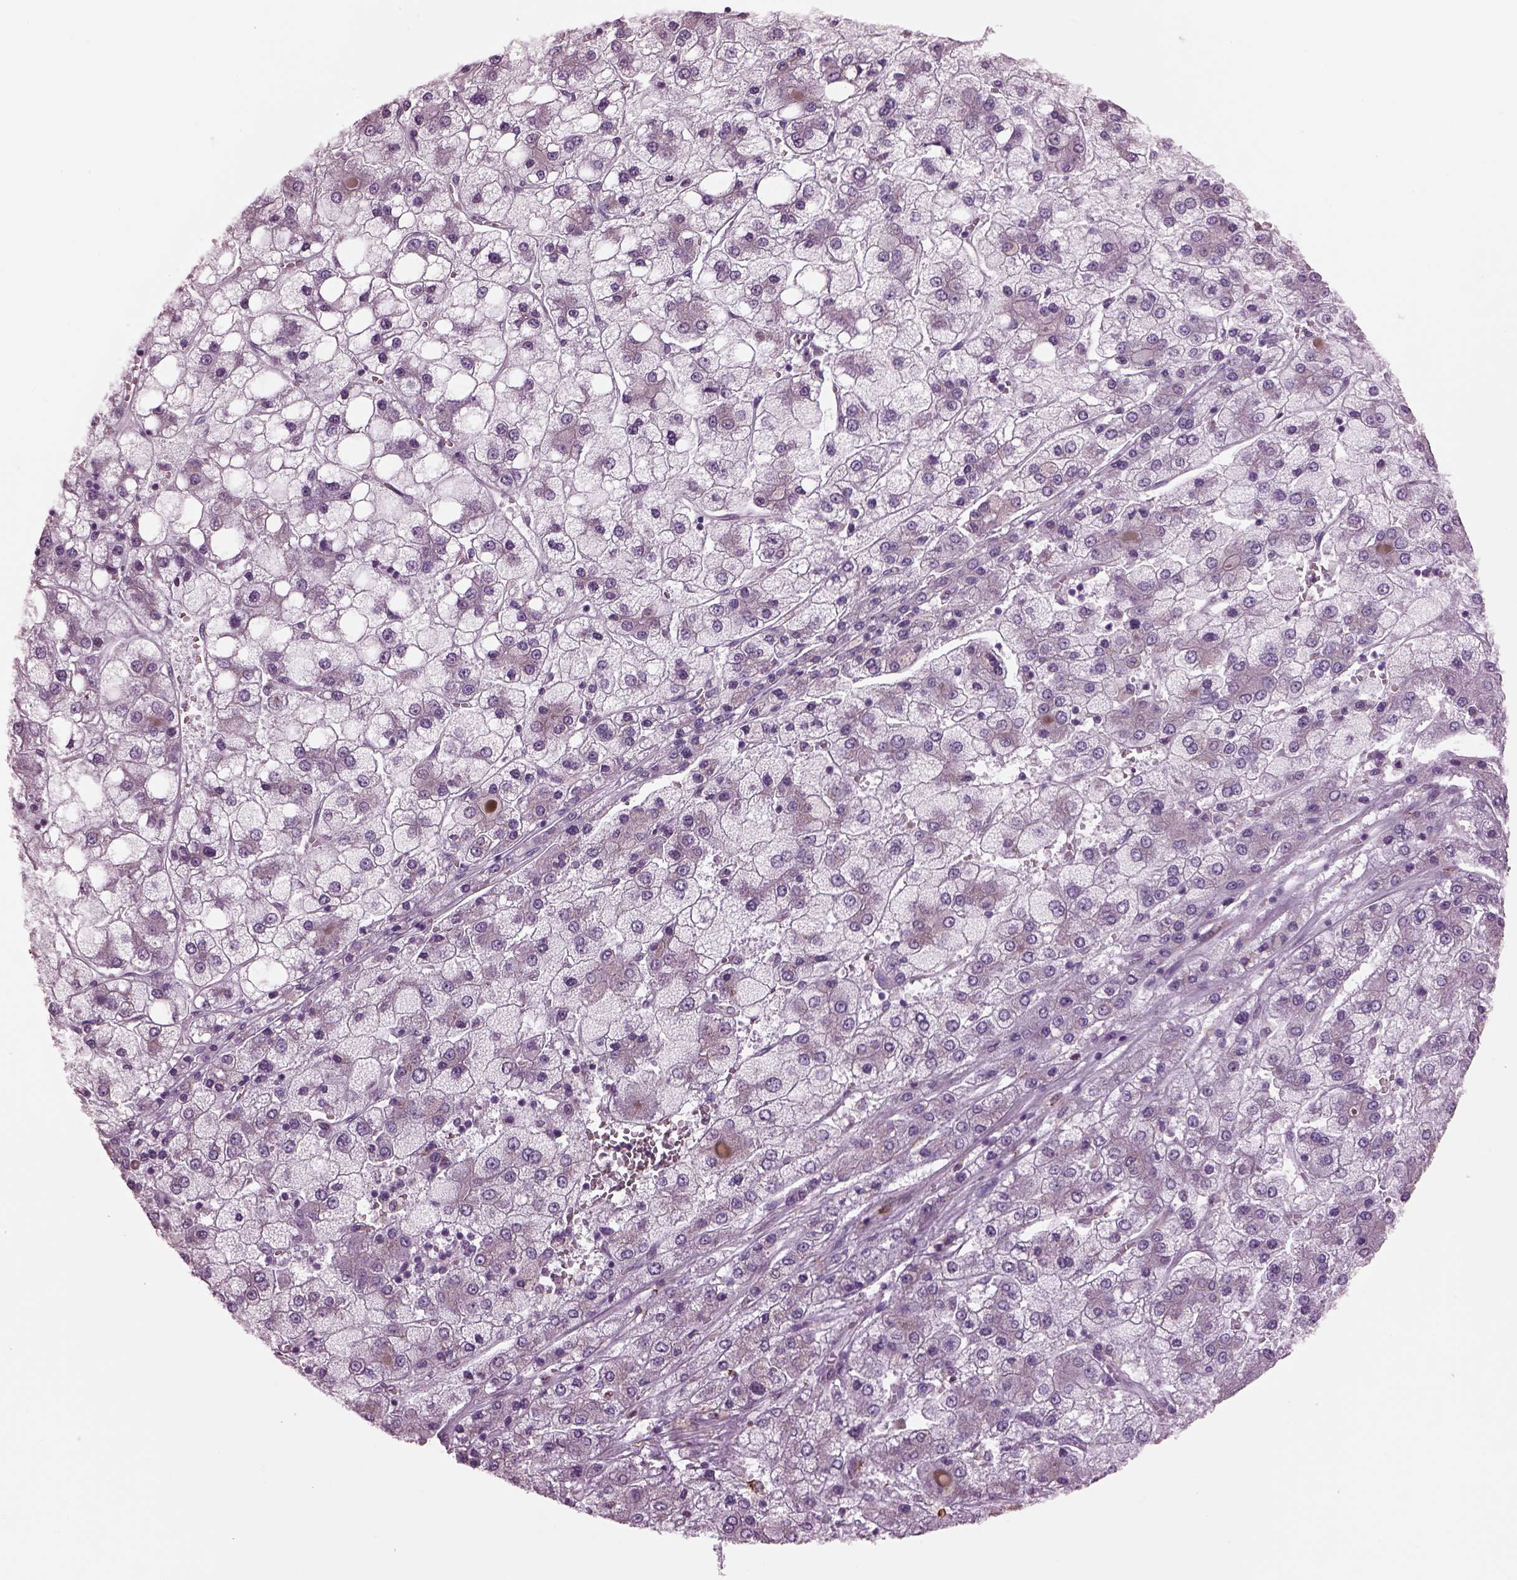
{"staining": {"intensity": "negative", "quantity": "none", "location": "none"}, "tissue": "liver cancer", "cell_type": "Tumor cells", "image_type": "cancer", "snomed": [{"axis": "morphology", "description": "Carcinoma, Hepatocellular, NOS"}, {"axis": "topography", "description": "Liver"}], "caption": "Histopathology image shows no significant protein staining in tumor cells of hepatocellular carcinoma (liver).", "gene": "PRR9", "patient": {"sex": "male", "age": 73}}